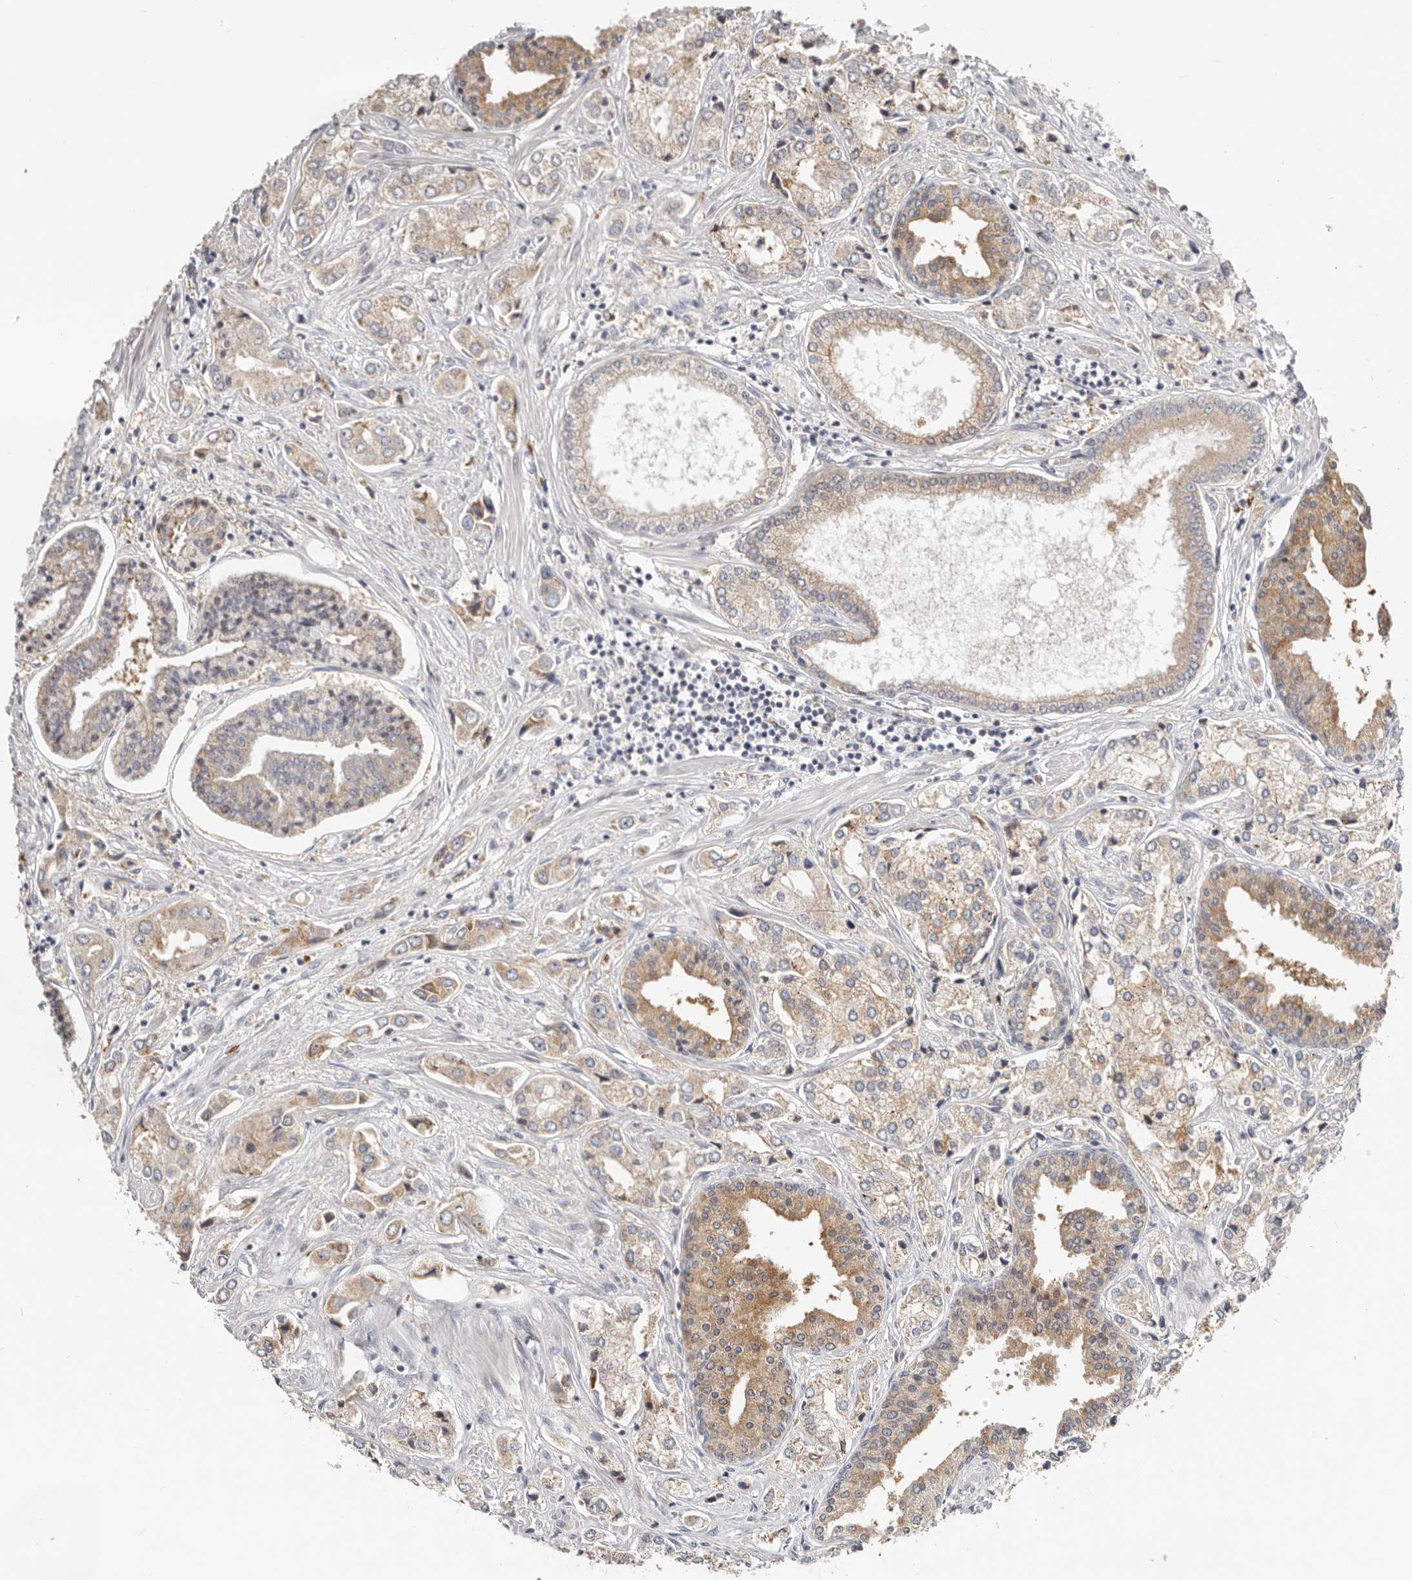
{"staining": {"intensity": "moderate", "quantity": "25%-75%", "location": "cytoplasmic/membranous"}, "tissue": "prostate cancer", "cell_type": "Tumor cells", "image_type": "cancer", "snomed": [{"axis": "morphology", "description": "Adenocarcinoma, High grade"}, {"axis": "topography", "description": "Prostate"}], "caption": "Adenocarcinoma (high-grade) (prostate) stained with immunohistochemistry (IHC) reveals moderate cytoplasmic/membranous expression in approximately 25%-75% of tumor cells. Ihc stains the protein in brown and the nuclei are stained blue.", "gene": "IL32", "patient": {"sex": "male", "age": 66}}